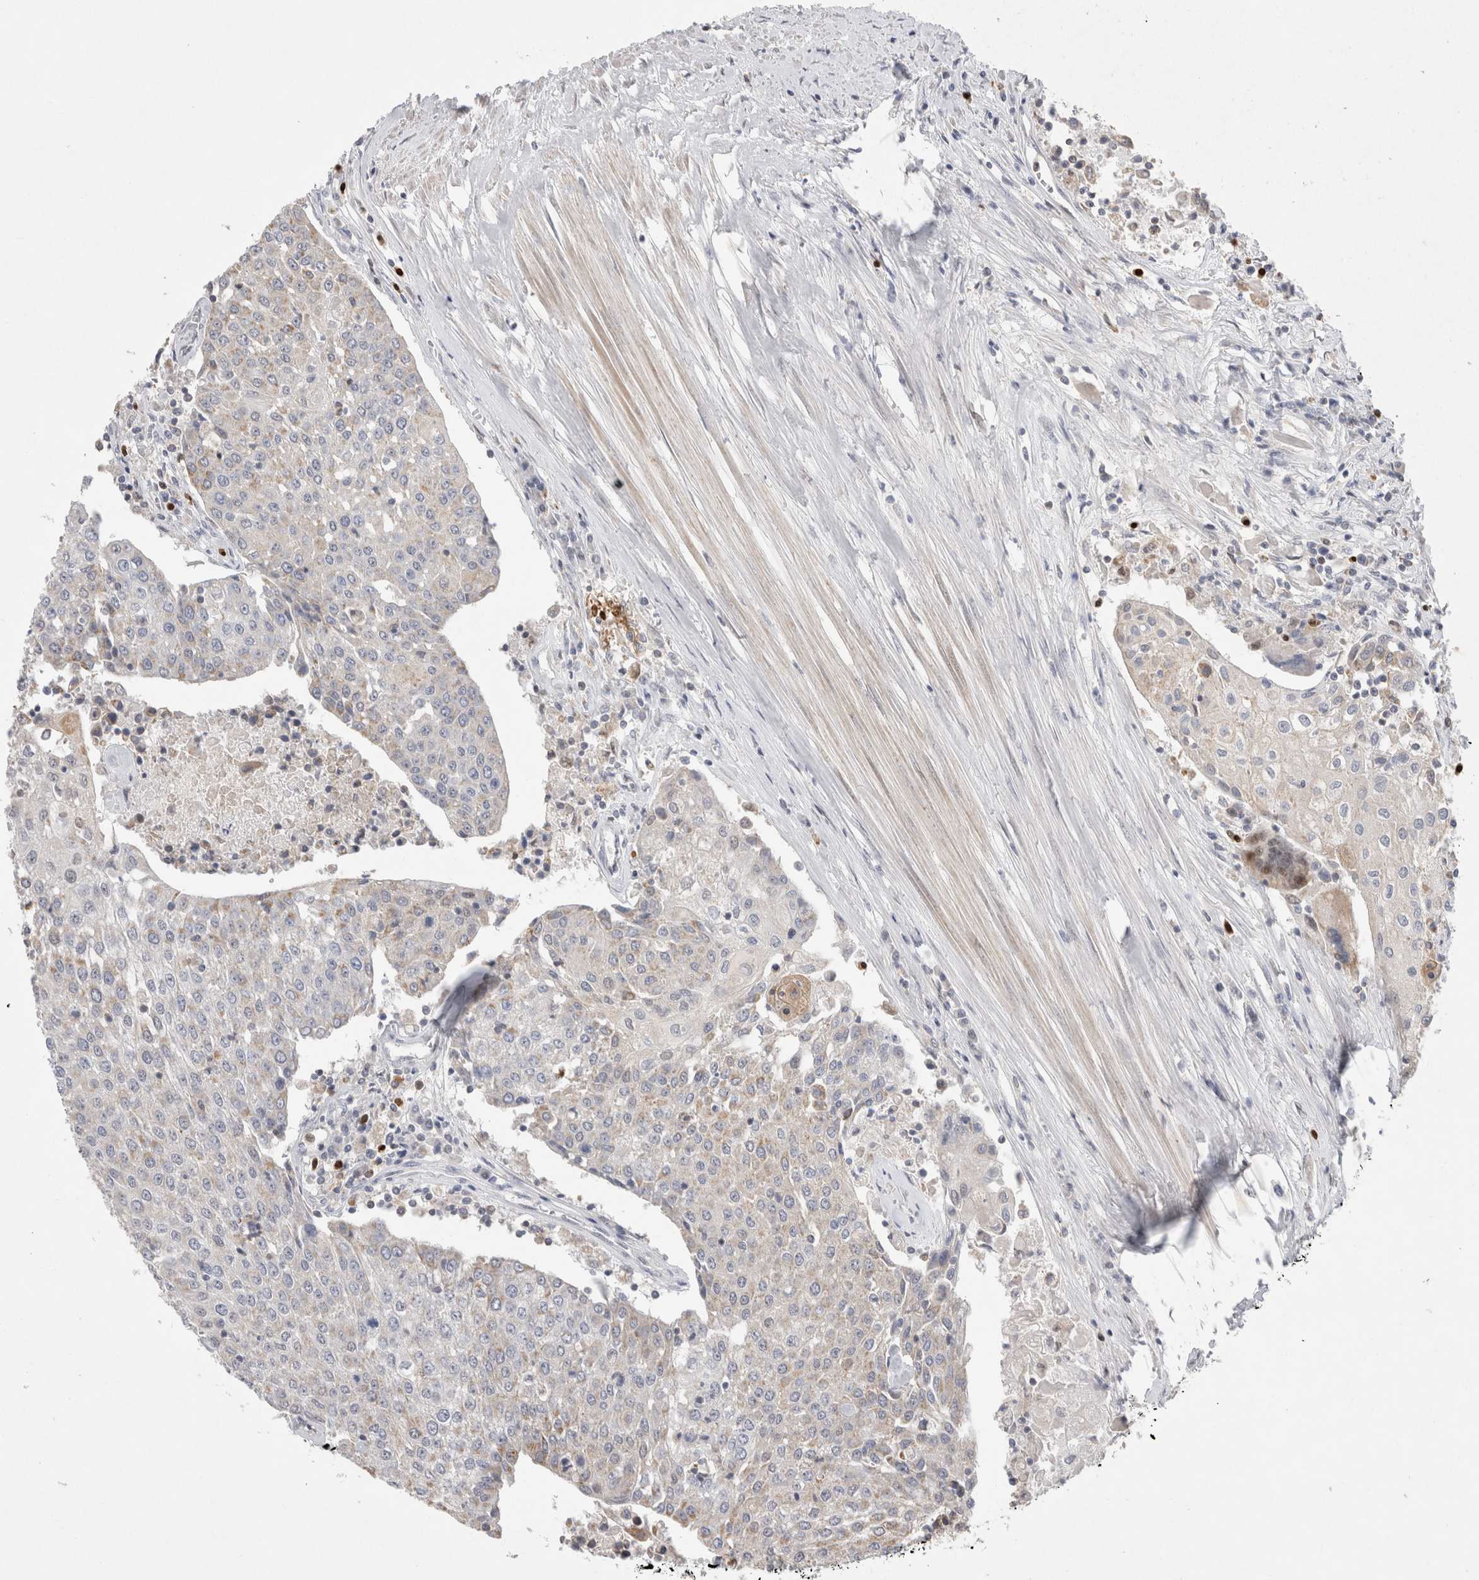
{"staining": {"intensity": "moderate", "quantity": "<25%", "location": "cytoplasmic/membranous"}, "tissue": "urothelial cancer", "cell_type": "Tumor cells", "image_type": "cancer", "snomed": [{"axis": "morphology", "description": "Urothelial carcinoma, High grade"}, {"axis": "topography", "description": "Urinary bladder"}], "caption": "Immunohistochemistry (IHC) of human high-grade urothelial carcinoma shows low levels of moderate cytoplasmic/membranous staining in approximately <25% of tumor cells.", "gene": "AGMAT", "patient": {"sex": "female", "age": 85}}